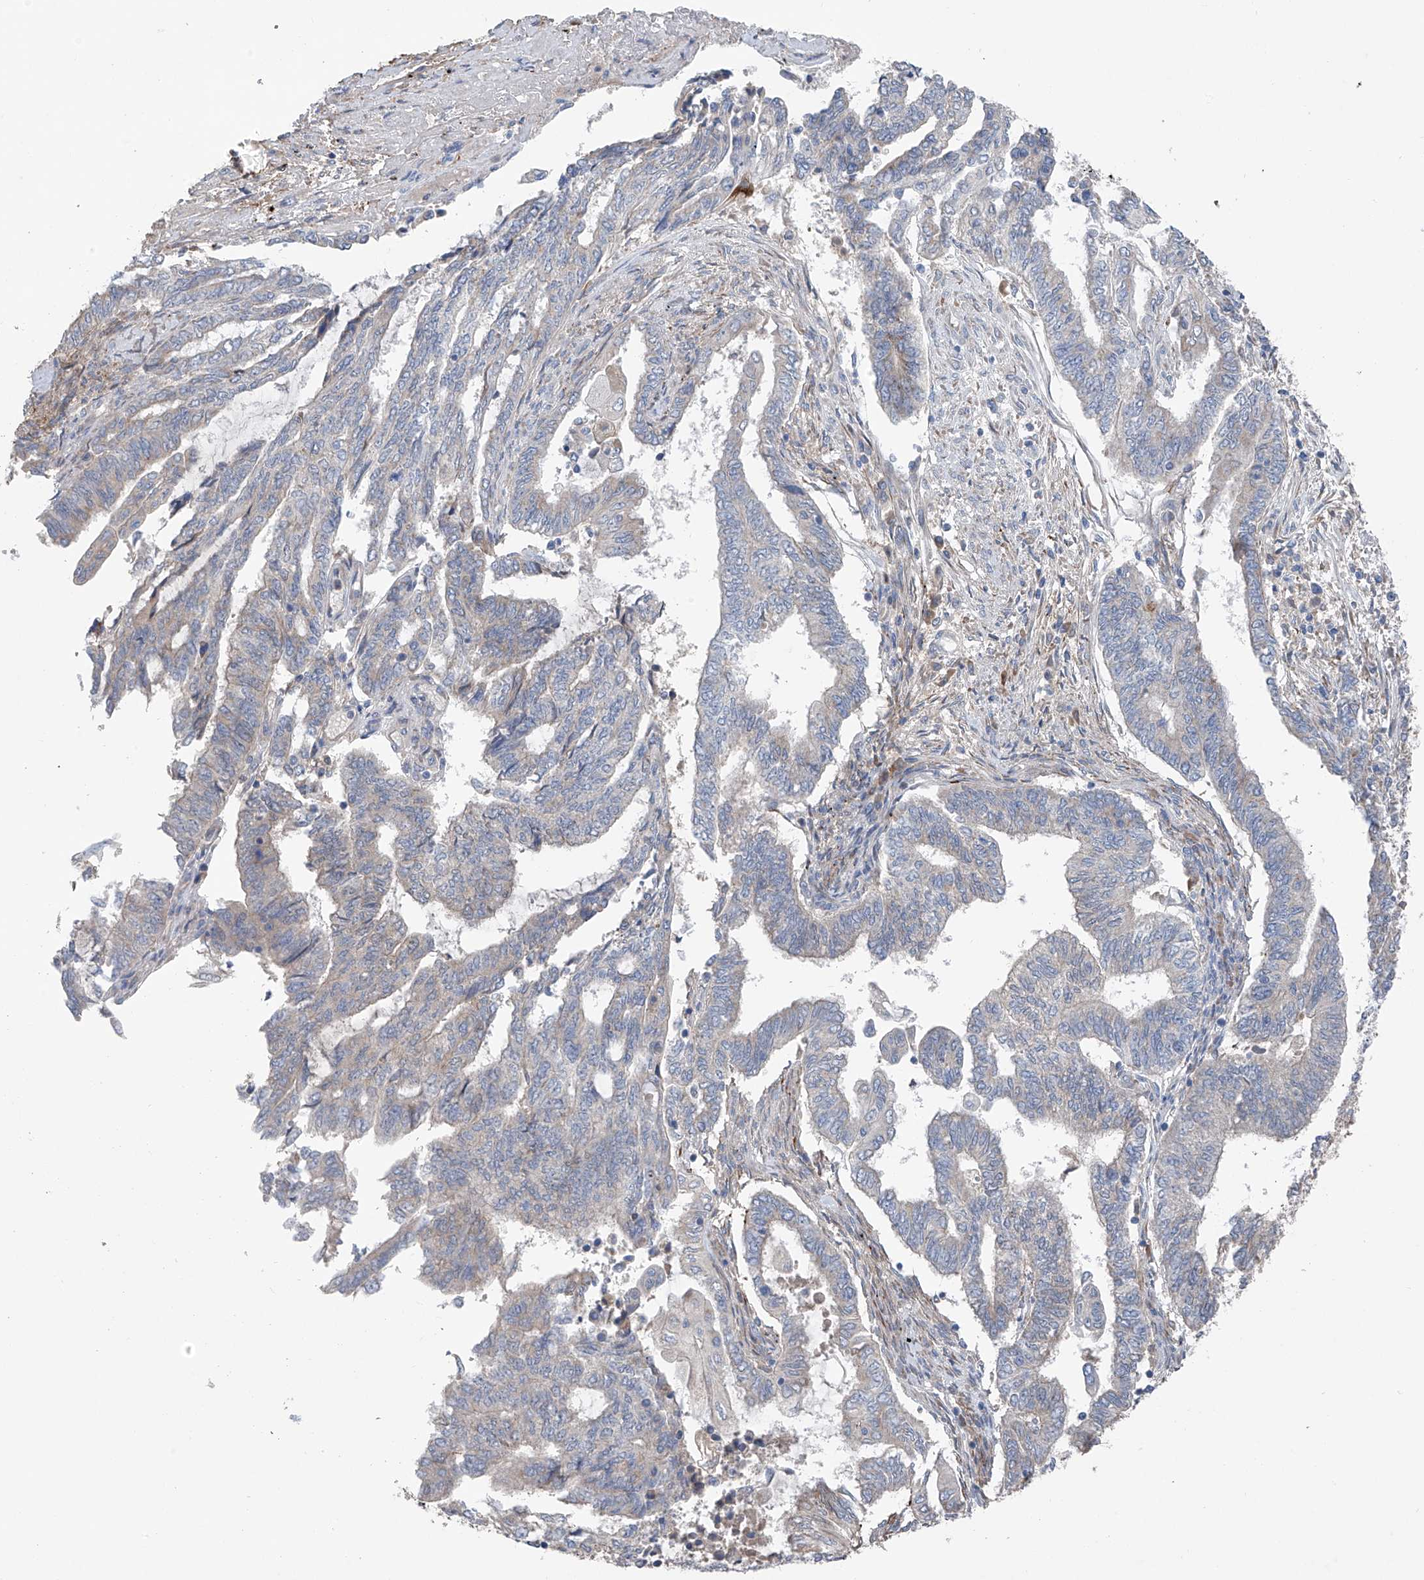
{"staining": {"intensity": "negative", "quantity": "none", "location": "none"}, "tissue": "endometrial cancer", "cell_type": "Tumor cells", "image_type": "cancer", "snomed": [{"axis": "morphology", "description": "Adenocarcinoma, NOS"}, {"axis": "topography", "description": "Uterus"}, {"axis": "topography", "description": "Endometrium"}], "caption": "The photomicrograph demonstrates no significant expression in tumor cells of endometrial adenocarcinoma. (DAB (3,3'-diaminobenzidine) IHC, high magnification).", "gene": "GALNTL6", "patient": {"sex": "female", "age": 70}}